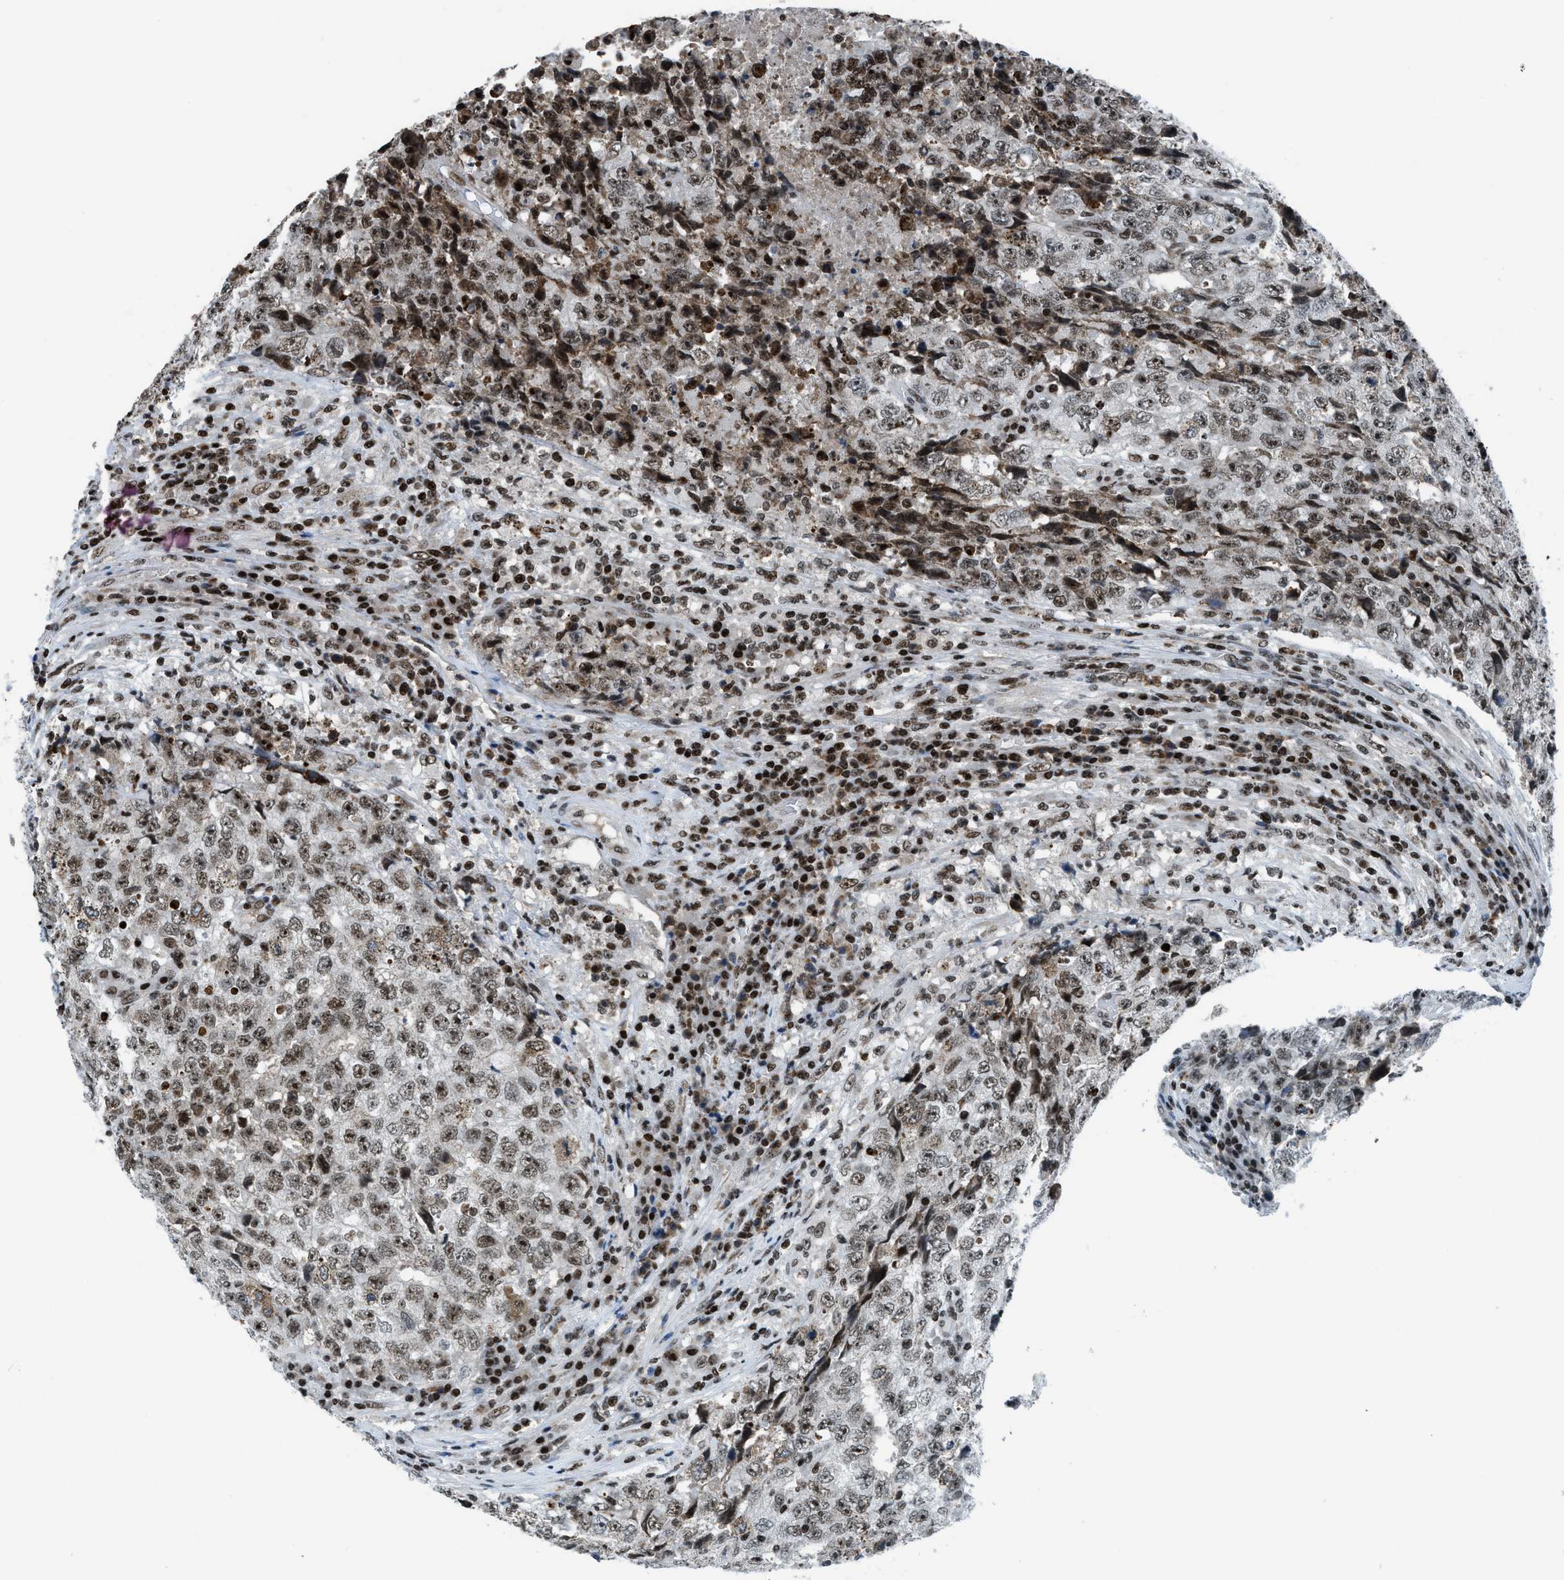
{"staining": {"intensity": "moderate", "quantity": ">75%", "location": "nuclear"}, "tissue": "testis cancer", "cell_type": "Tumor cells", "image_type": "cancer", "snomed": [{"axis": "morphology", "description": "Necrosis, NOS"}, {"axis": "morphology", "description": "Carcinoma, Embryonal, NOS"}, {"axis": "topography", "description": "Testis"}], "caption": "Protein analysis of testis cancer (embryonal carcinoma) tissue shows moderate nuclear staining in about >75% of tumor cells.", "gene": "RAD51B", "patient": {"sex": "male", "age": 19}}